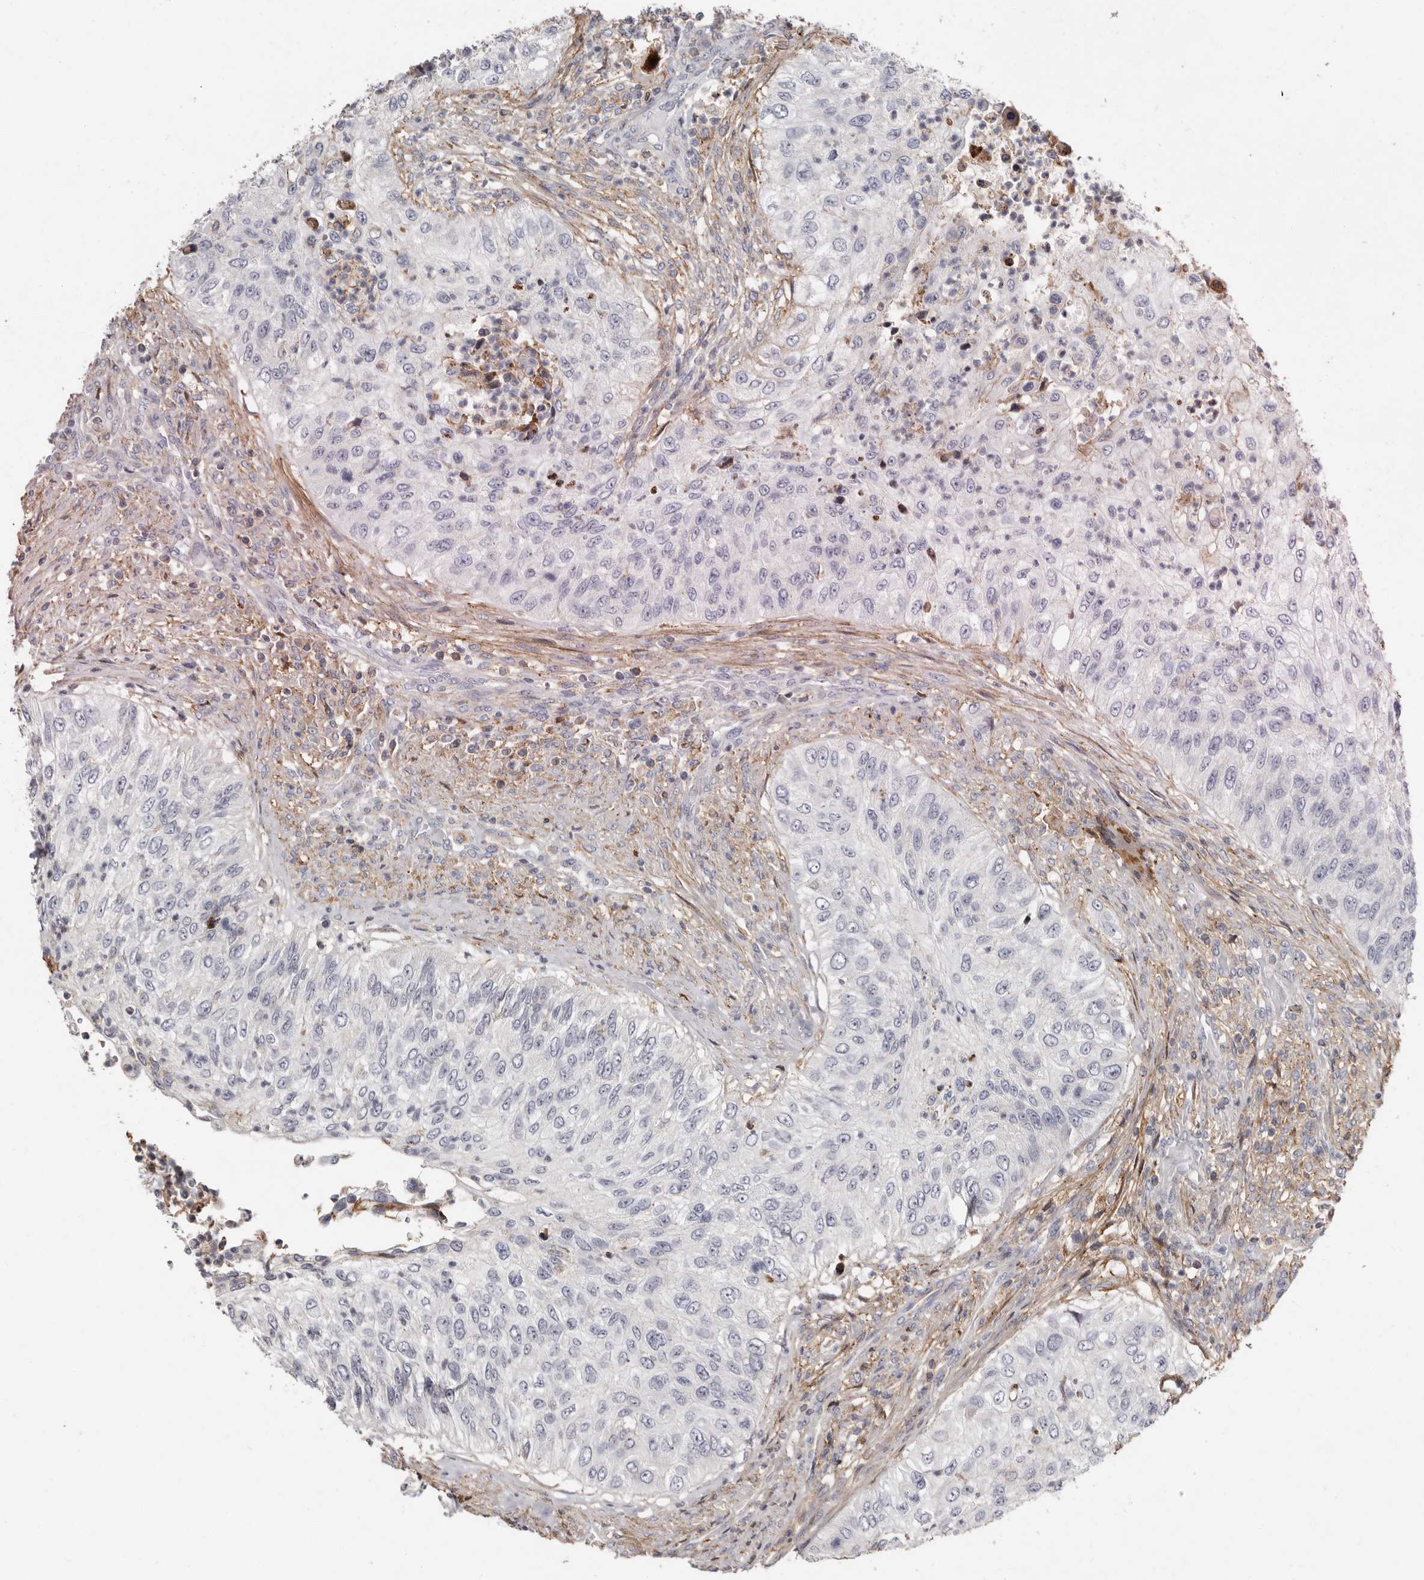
{"staining": {"intensity": "negative", "quantity": "none", "location": "none"}, "tissue": "urothelial cancer", "cell_type": "Tumor cells", "image_type": "cancer", "snomed": [{"axis": "morphology", "description": "Urothelial carcinoma, High grade"}, {"axis": "topography", "description": "Urinary bladder"}], "caption": "Human urothelial cancer stained for a protein using IHC demonstrates no positivity in tumor cells.", "gene": "KIF26B", "patient": {"sex": "female", "age": 60}}